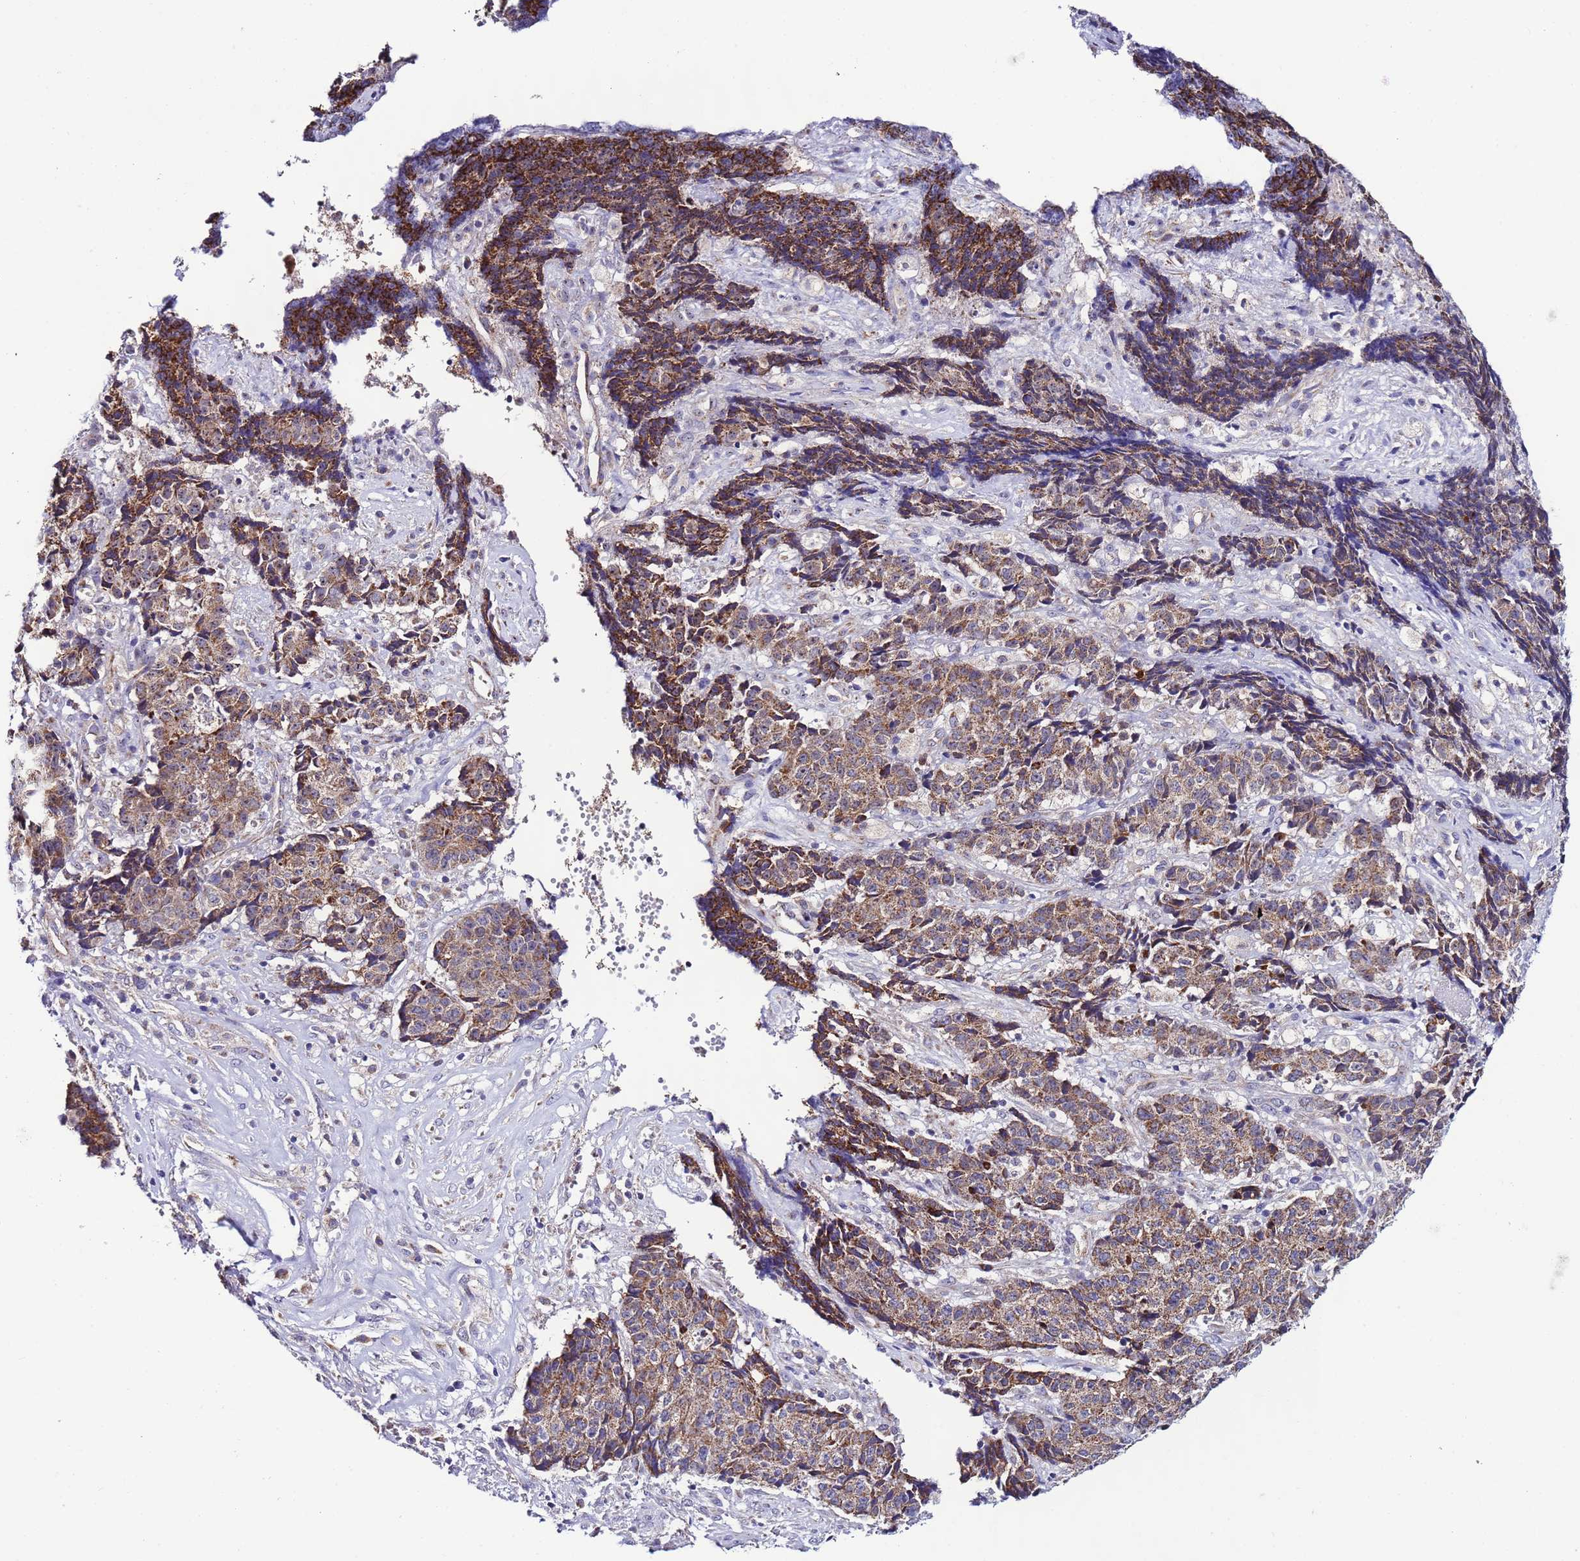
{"staining": {"intensity": "moderate", "quantity": ">75%", "location": "cytoplasmic/membranous"}, "tissue": "ovarian cancer", "cell_type": "Tumor cells", "image_type": "cancer", "snomed": [{"axis": "morphology", "description": "Carcinoma, endometroid"}, {"axis": "topography", "description": "Ovary"}], "caption": "Ovarian cancer stained with DAB immunohistochemistry displays medium levels of moderate cytoplasmic/membranous positivity in approximately >75% of tumor cells.", "gene": "UEVLD", "patient": {"sex": "female", "age": 42}}